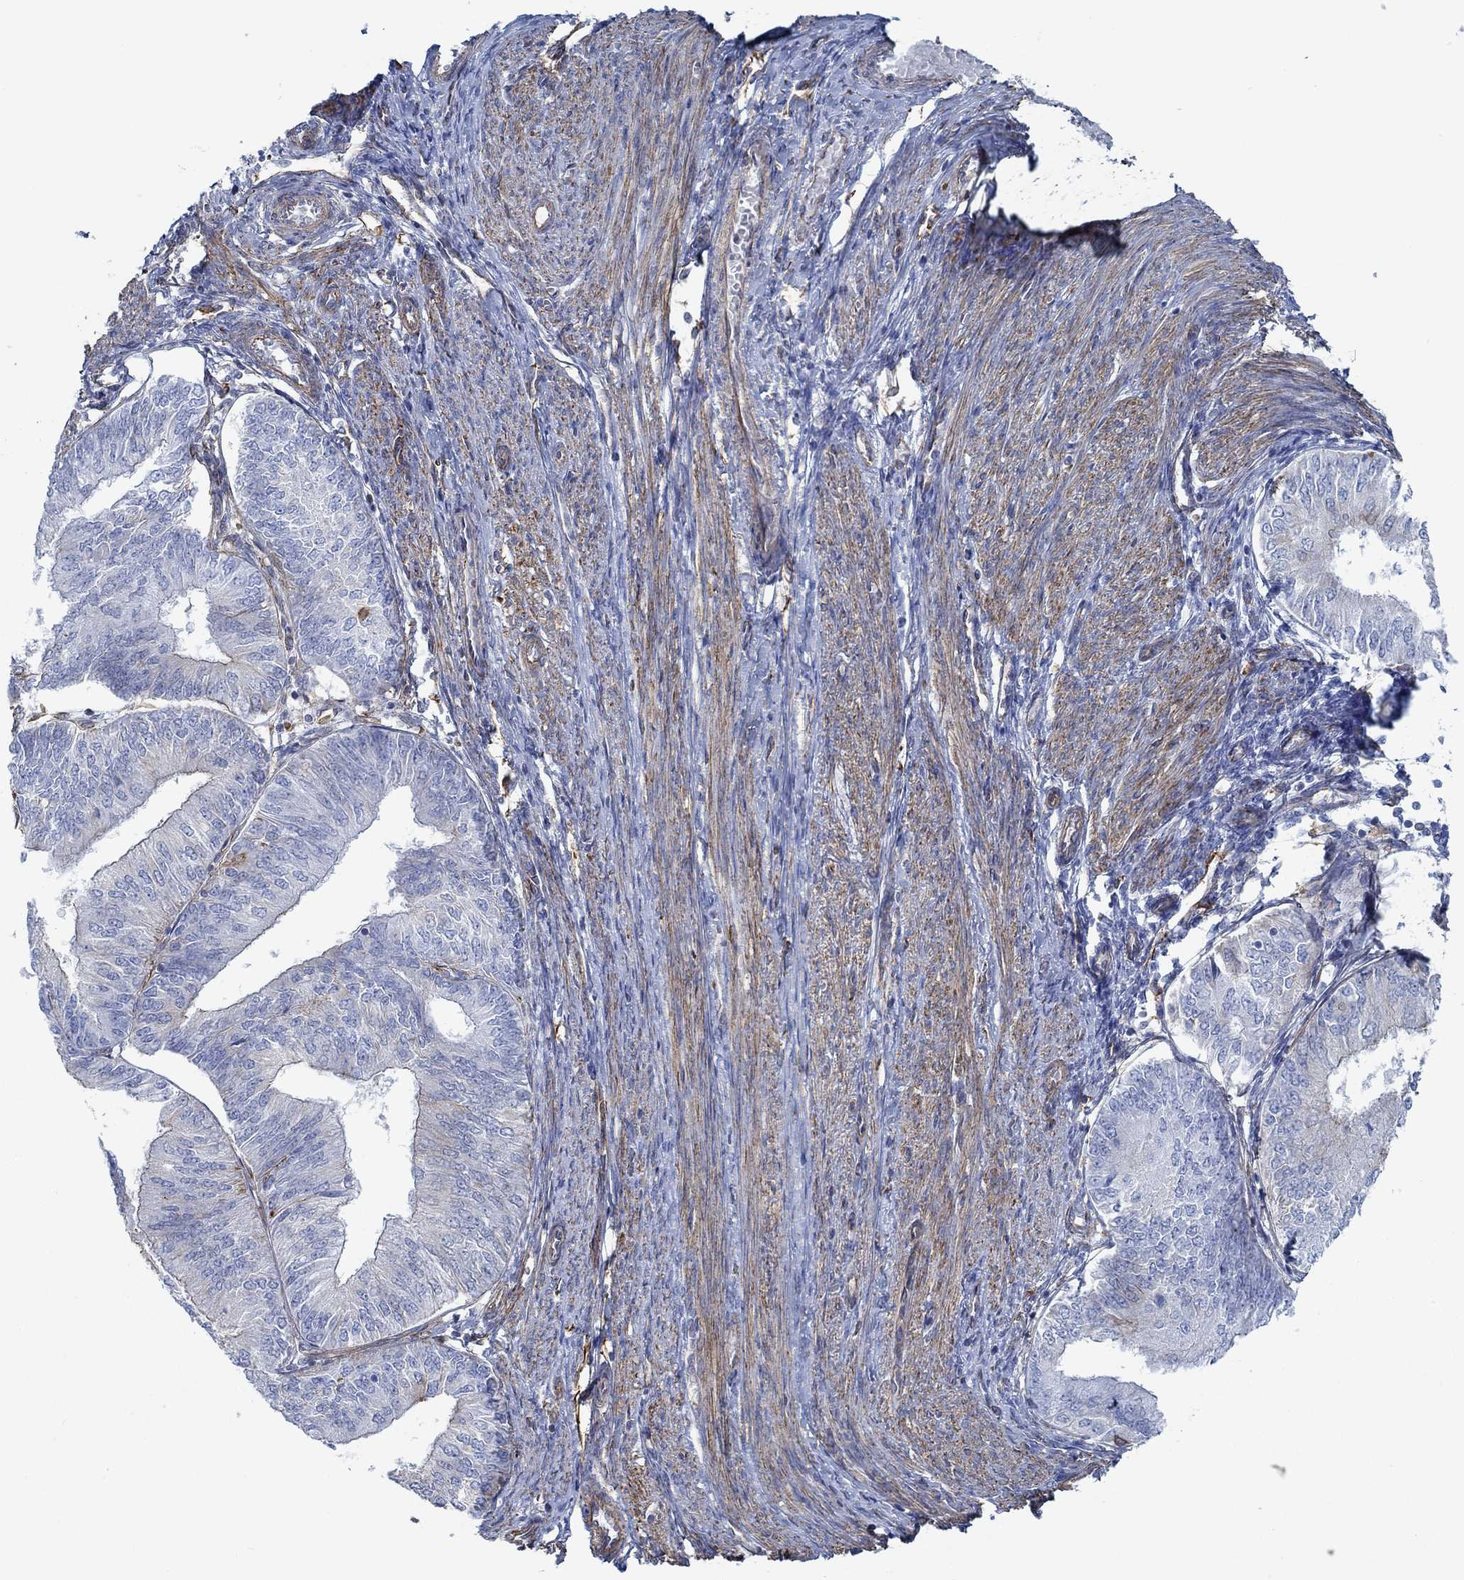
{"staining": {"intensity": "strong", "quantity": "<25%", "location": "cytoplasmic/membranous"}, "tissue": "endometrial cancer", "cell_type": "Tumor cells", "image_type": "cancer", "snomed": [{"axis": "morphology", "description": "Adenocarcinoma, NOS"}, {"axis": "topography", "description": "Endometrium"}], "caption": "Strong cytoplasmic/membranous staining for a protein is seen in approximately <25% of tumor cells of endometrial adenocarcinoma using IHC.", "gene": "STC2", "patient": {"sex": "female", "age": 58}}